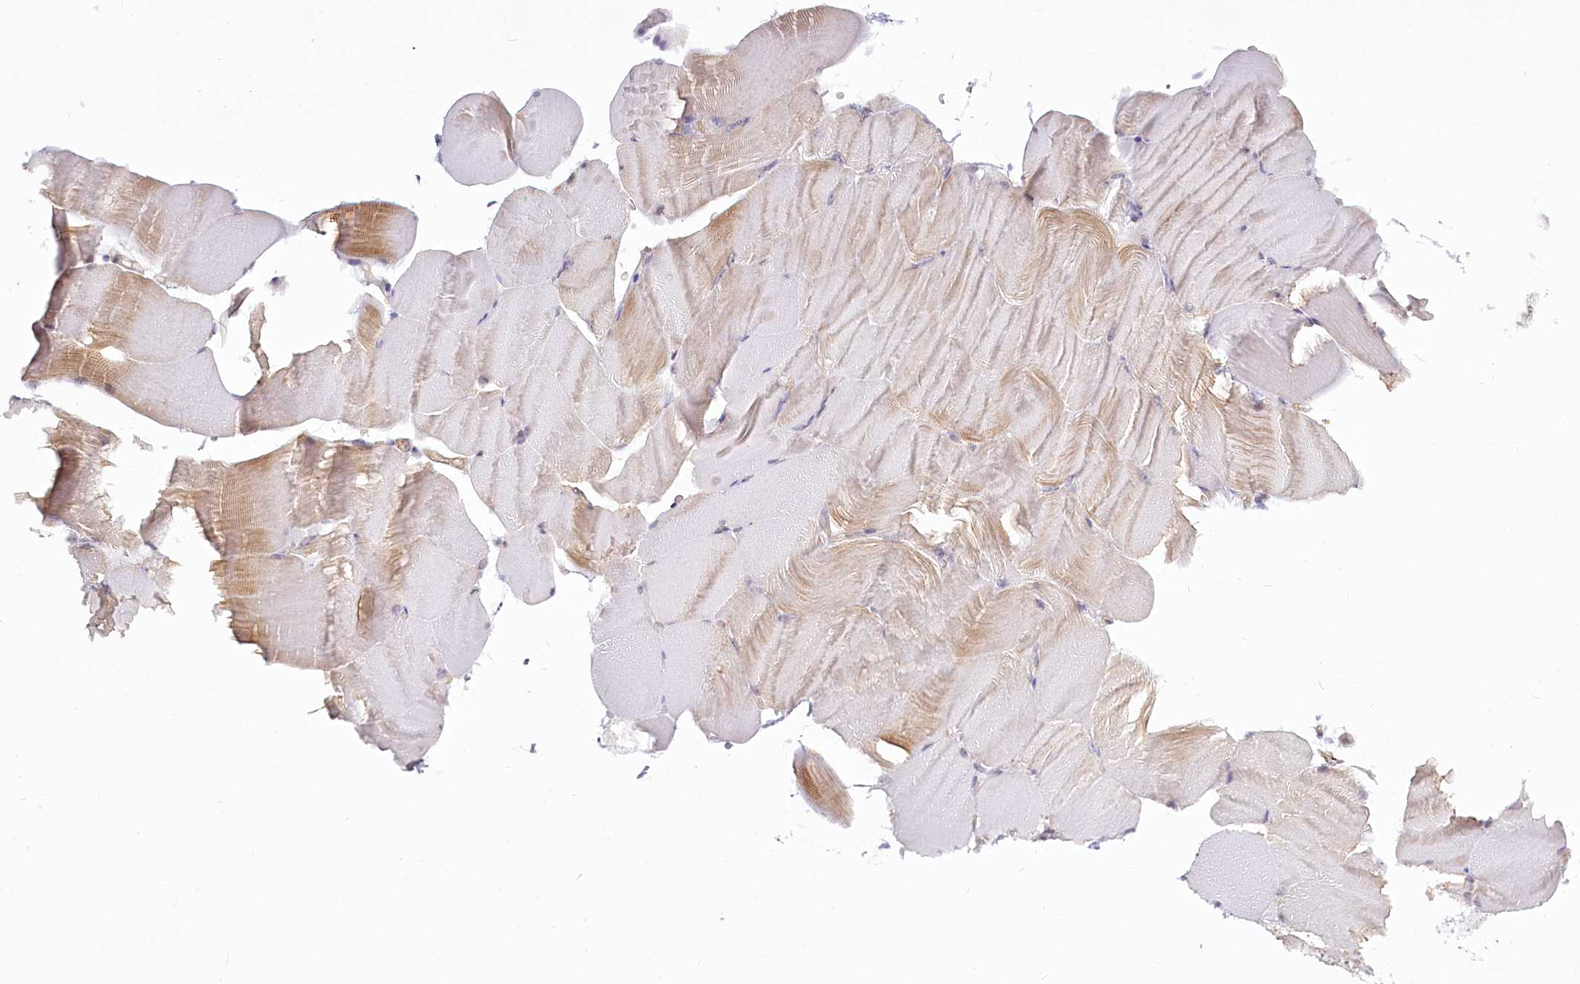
{"staining": {"intensity": "moderate", "quantity": "<25%", "location": "cytoplasmic/membranous"}, "tissue": "skeletal muscle", "cell_type": "Myocytes", "image_type": "normal", "snomed": [{"axis": "morphology", "description": "Normal tissue, NOS"}, {"axis": "topography", "description": "Skeletal muscle"}, {"axis": "topography", "description": "Parathyroid gland"}], "caption": "Human skeletal muscle stained for a protein (brown) reveals moderate cytoplasmic/membranous positive positivity in about <25% of myocytes.", "gene": "SPINK13", "patient": {"sex": "female", "age": 37}}